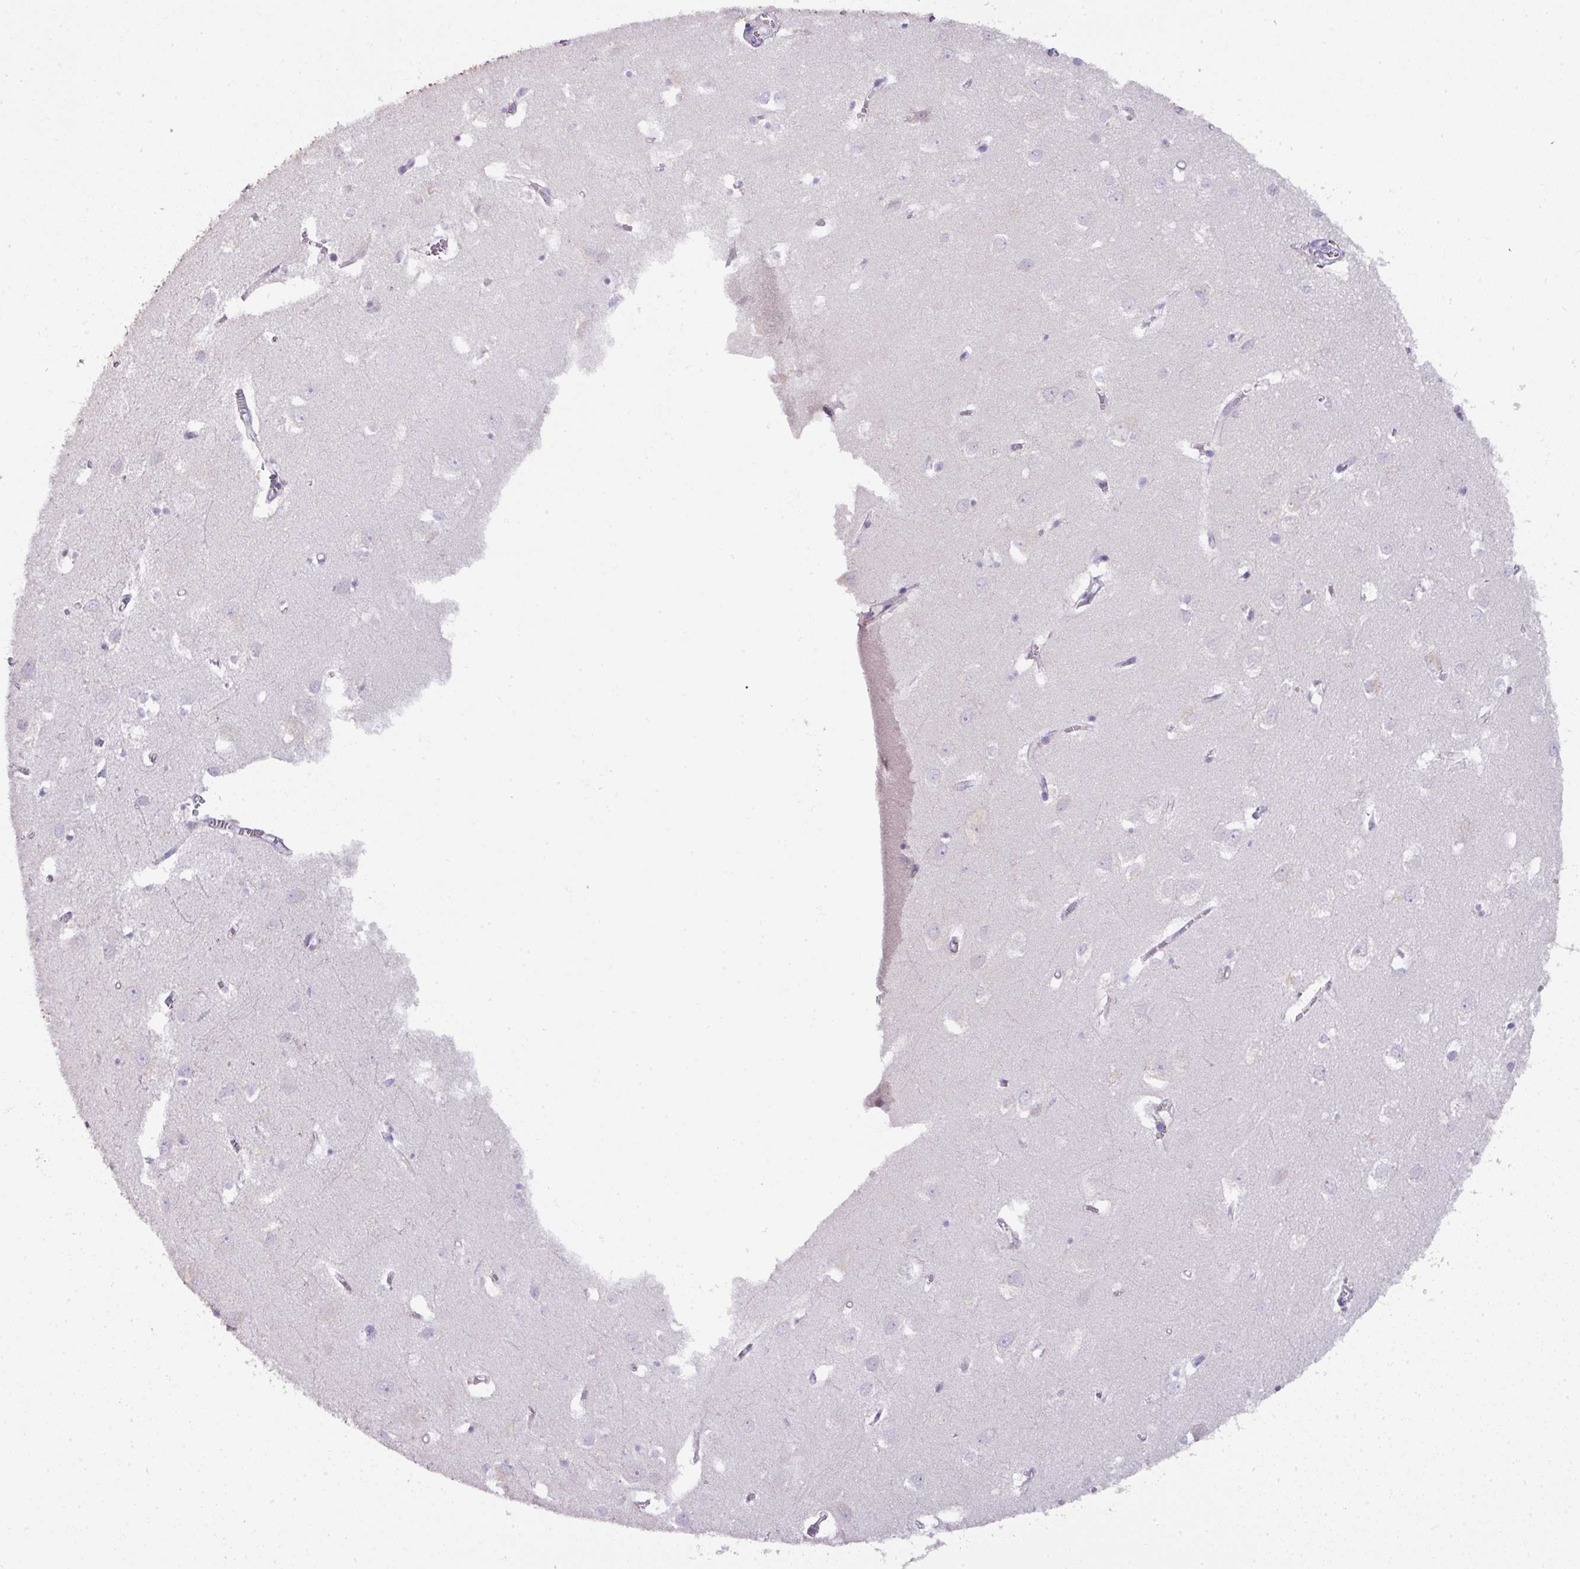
{"staining": {"intensity": "negative", "quantity": "none", "location": "none"}, "tissue": "cerebral cortex", "cell_type": "Endothelial cells", "image_type": "normal", "snomed": [{"axis": "morphology", "description": "Normal tissue, NOS"}, {"axis": "topography", "description": "Cerebral cortex"}], "caption": "IHC of normal cerebral cortex exhibits no staining in endothelial cells. (Stains: DAB (3,3'-diaminobenzidine) IHC with hematoxylin counter stain, Microscopy: brightfield microscopy at high magnification).", "gene": "CCZ1B", "patient": {"sex": "male", "age": 70}}